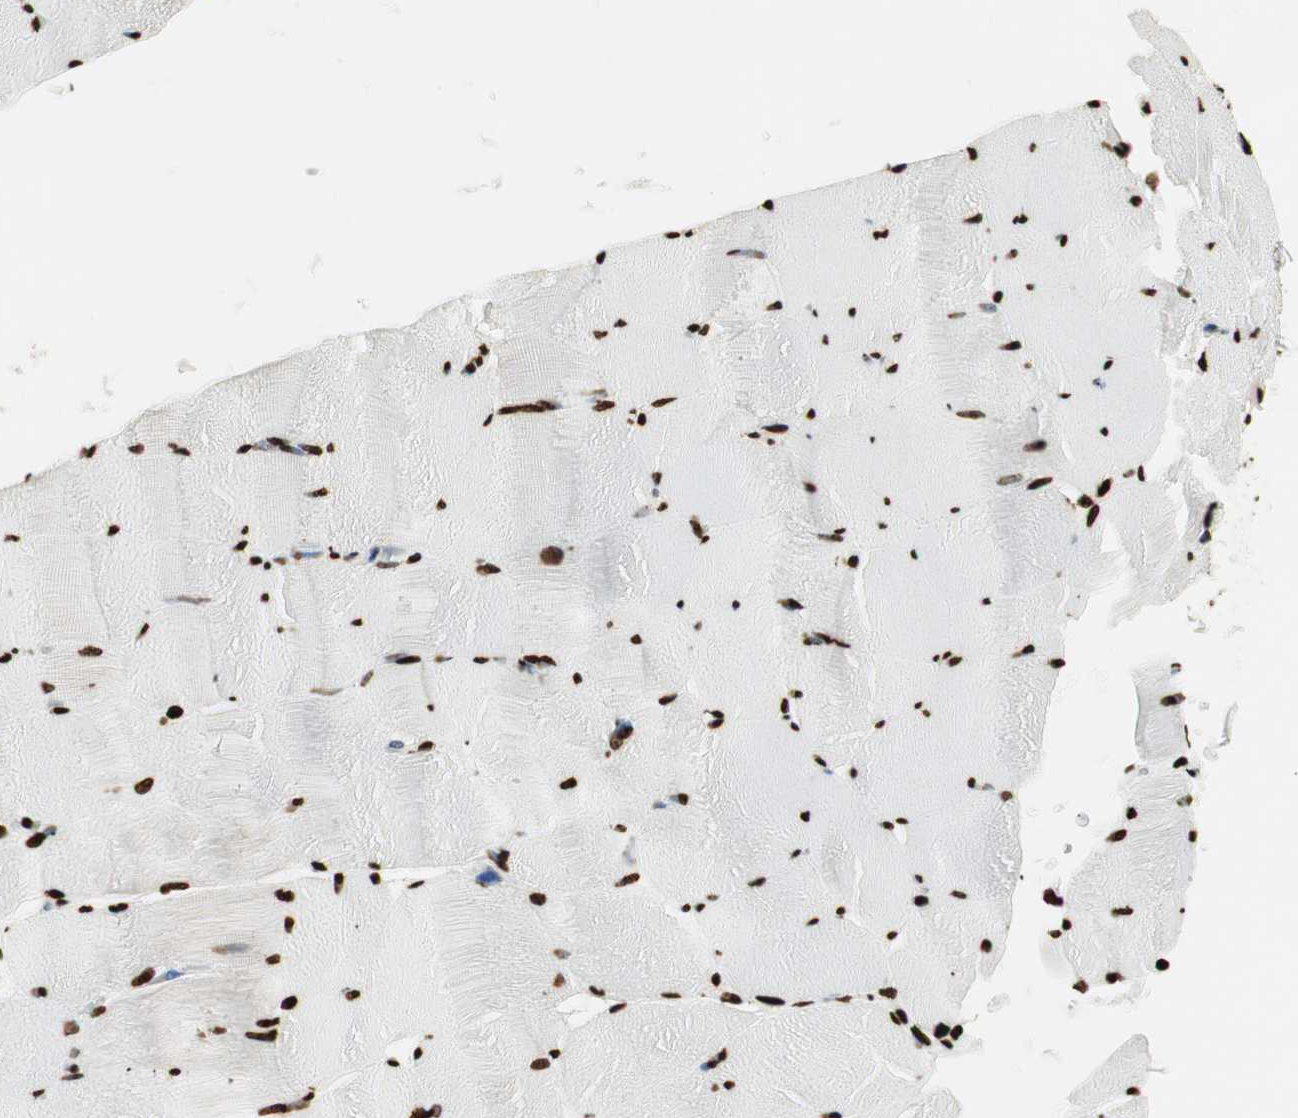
{"staining": {"intensity": "strong", "quantity": ">75%", "location": "nuclear"}, "tissue": "skeletal muscle", "cell_type": "Myocytes", "image_type": "normal", "snomed": [{"axis": "morphology", "description": "Normal tissue, NOS"}, {"axis": "topography", "description": "Skeletal muscle"}], "caption": "The image shows staining of benign skeletal muscle, revealing strong nuclear protein staining (brown color) within myocytes.", "gene": "GLI2", "patient": {"sex": "male", "age": 62}}